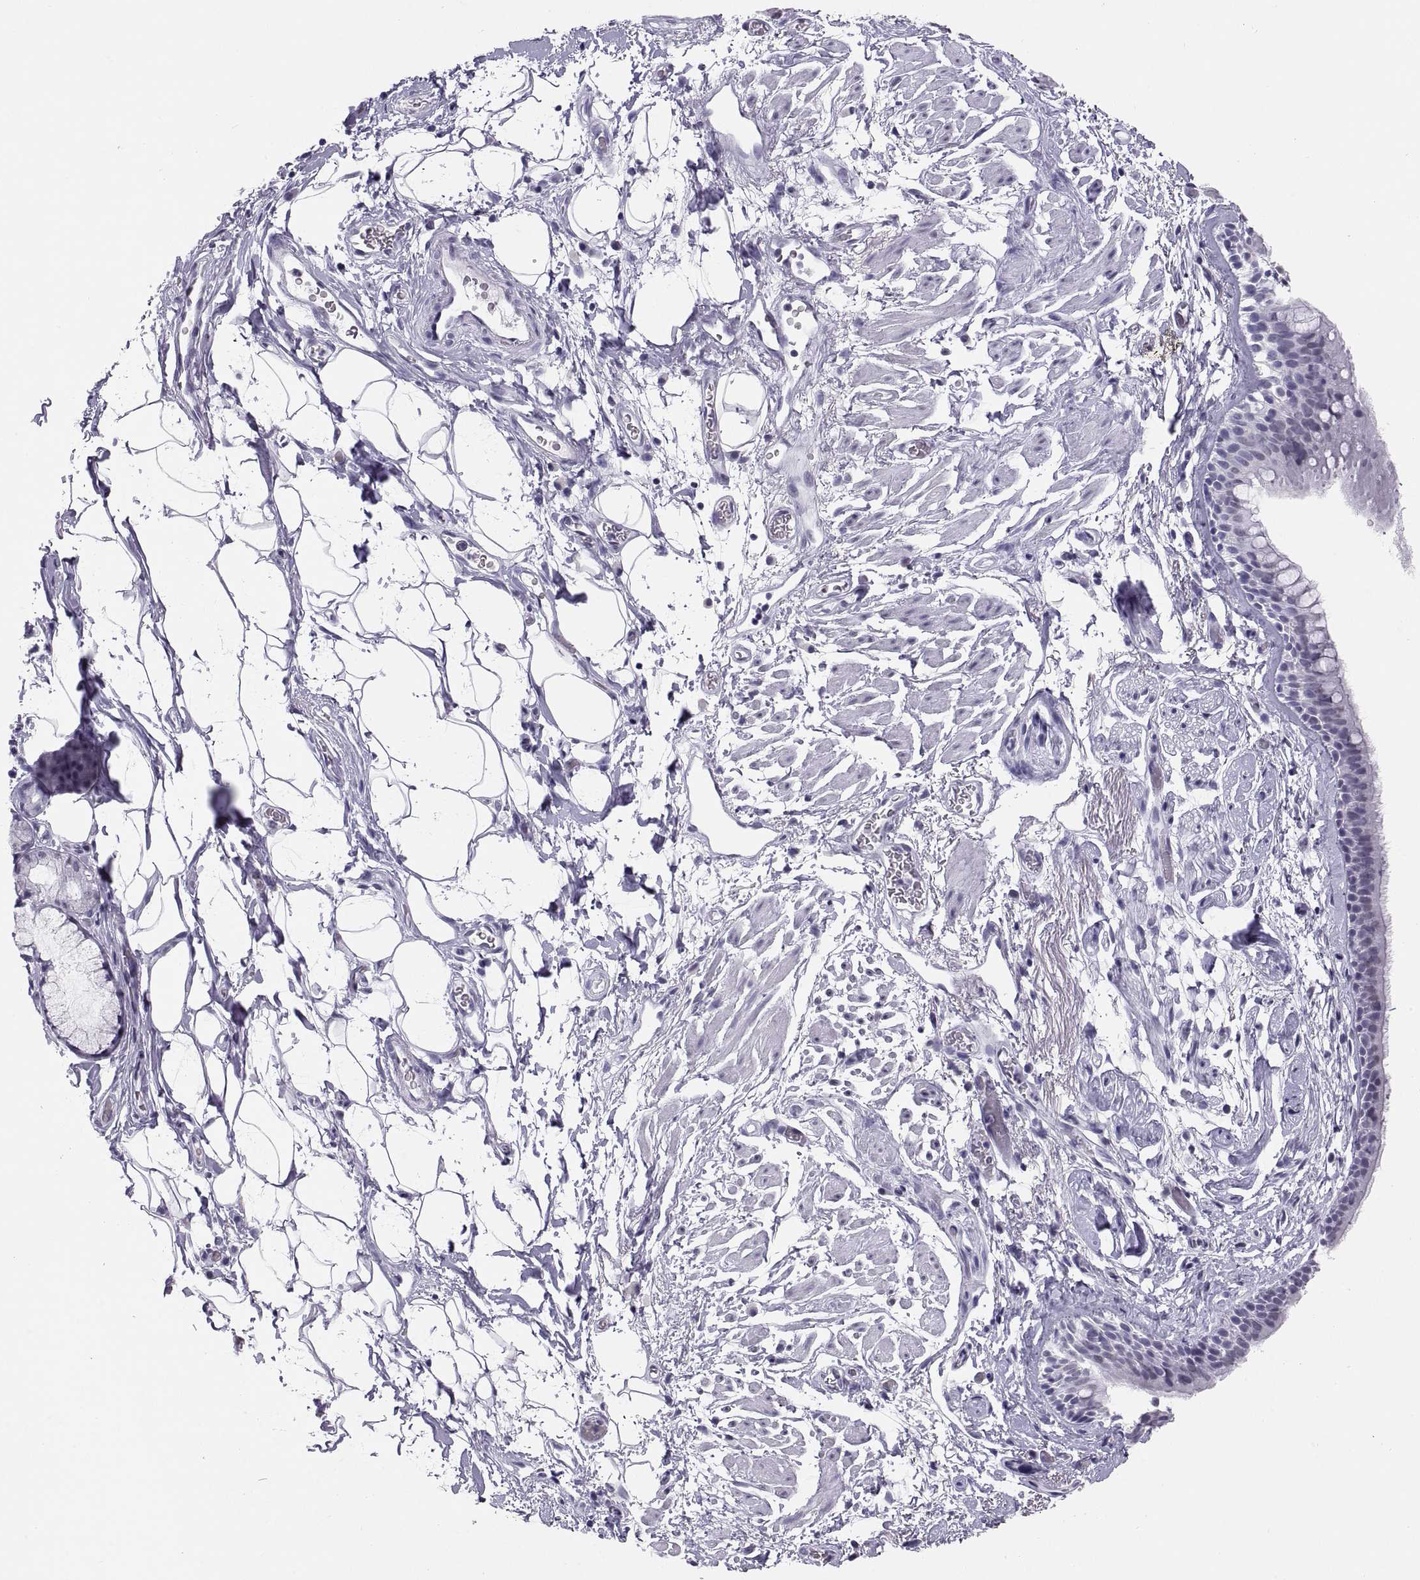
{"staining": {"intensity": "negative", "quantity": "none", "location": "none"}, "tissue": "bronchus", "cell_type": "Respiratory epithelial cells", "image_type": "normal", "snomed": [{"axis": "morphology", "description": "Normal tissue, NOS"}, {"axis": "topography", "description": "Cartilage tissue"}, {"axis": "topography", "description": "Bronchus"}], "caption": "The image demonstrates no staining of respiratory epithelial cells in unremarkable bronchus. (DAB (3,3'-diaminobenzidine) IHC with hematoxylin counter stain).", "gene": "CARTPT", "patient": {"sex": "male", "age": 58}}